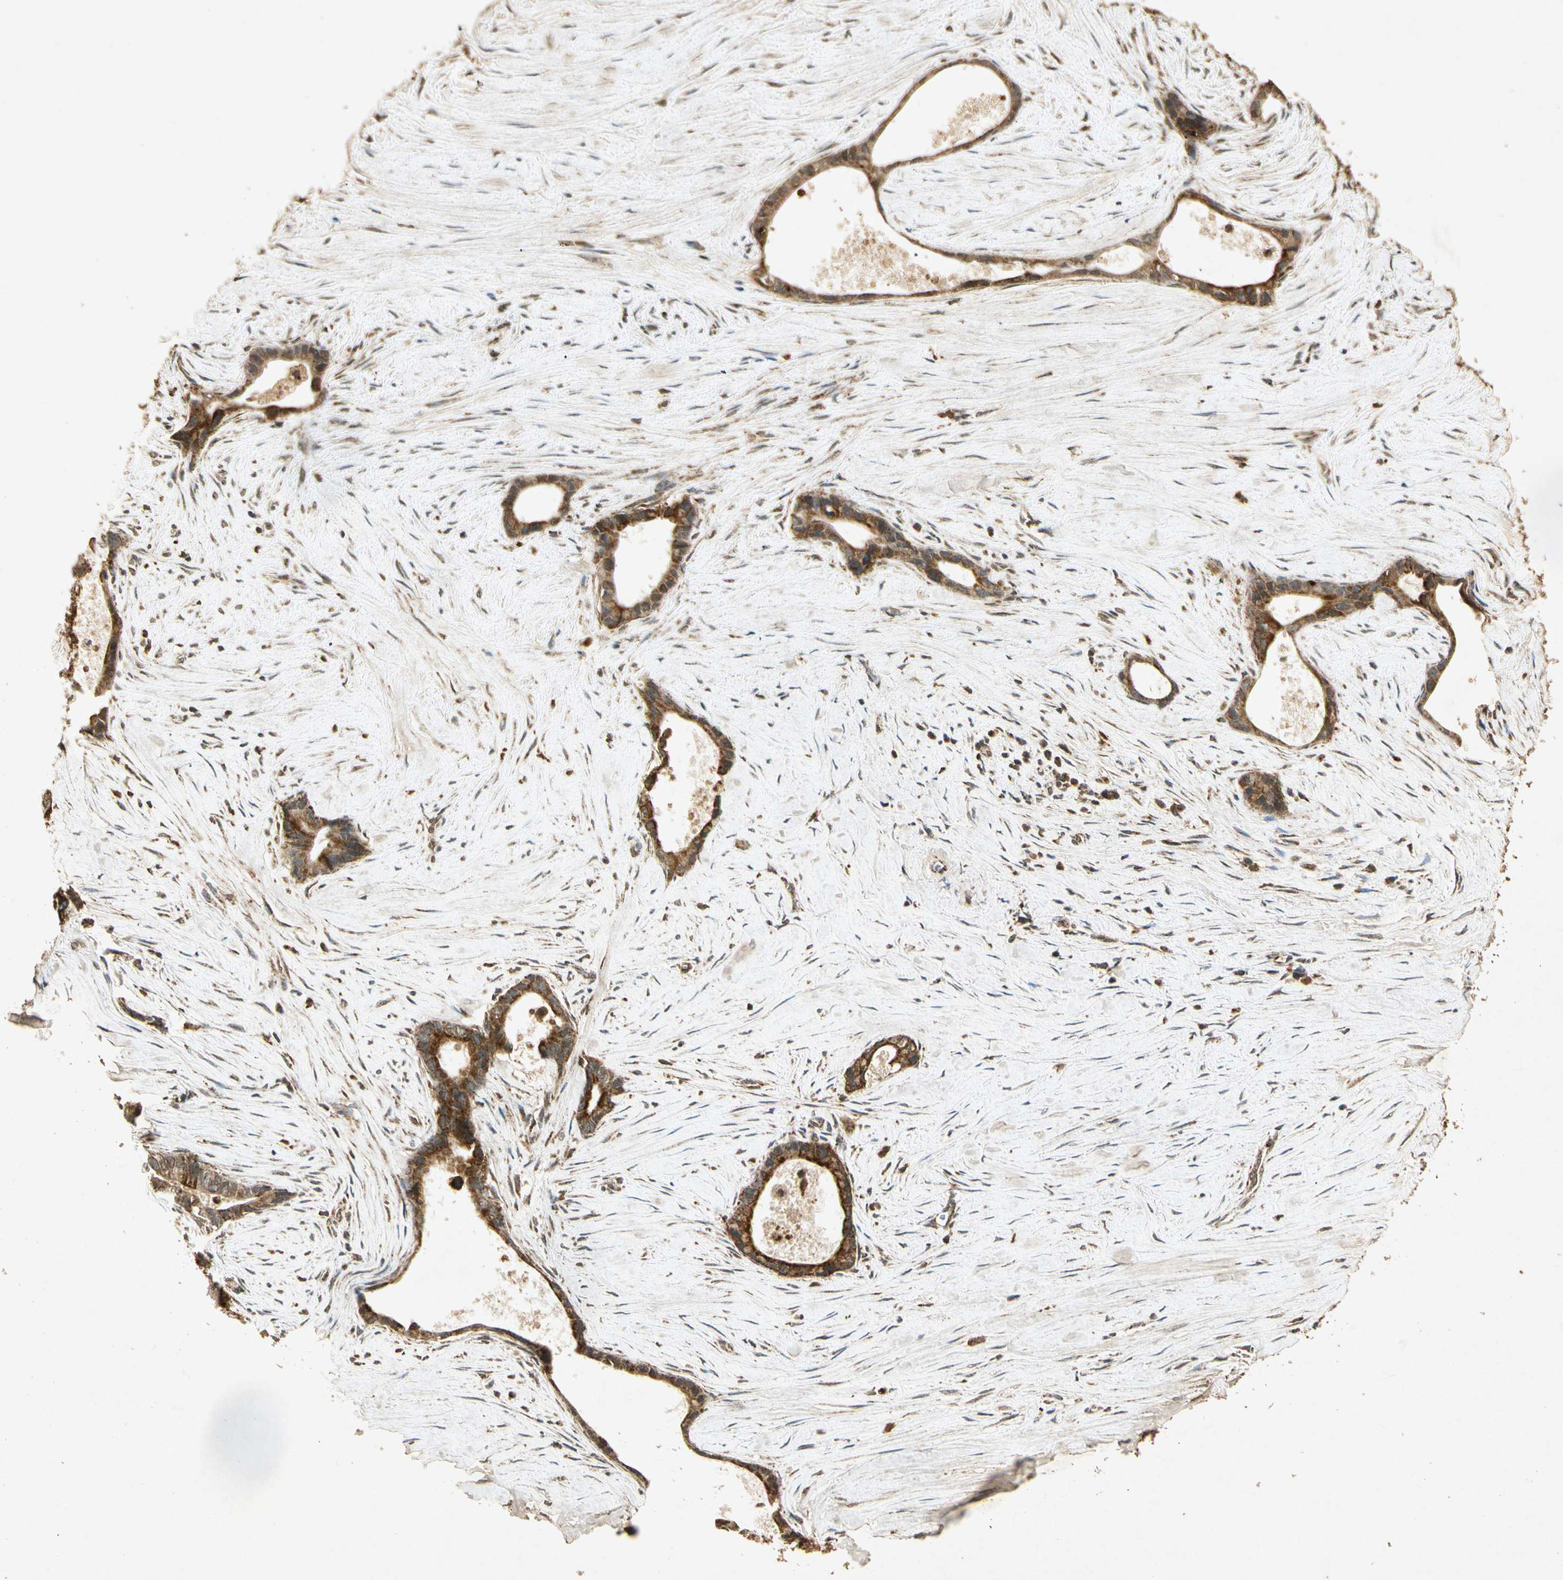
{"staining": {"intensity": "moderate", "quantity": ">75%", "location": "cytoplasmic/membranous"}, "tissue": "liver cancer", "cell_type": "Tumor cells", "image_type": "cancer", "snomed": [{"axis": "morphology", "description": "Cholangiocarcinoma"}, {"axis": "topography", "description": "Liver"}], "caption": "Tumor cells demonstrate moderate cytoplasmic/membranous expression in approximately >75% of cells in liver cancer.", "gene": "PRDX3", "patient": {"sex": "female", "age": 55}}